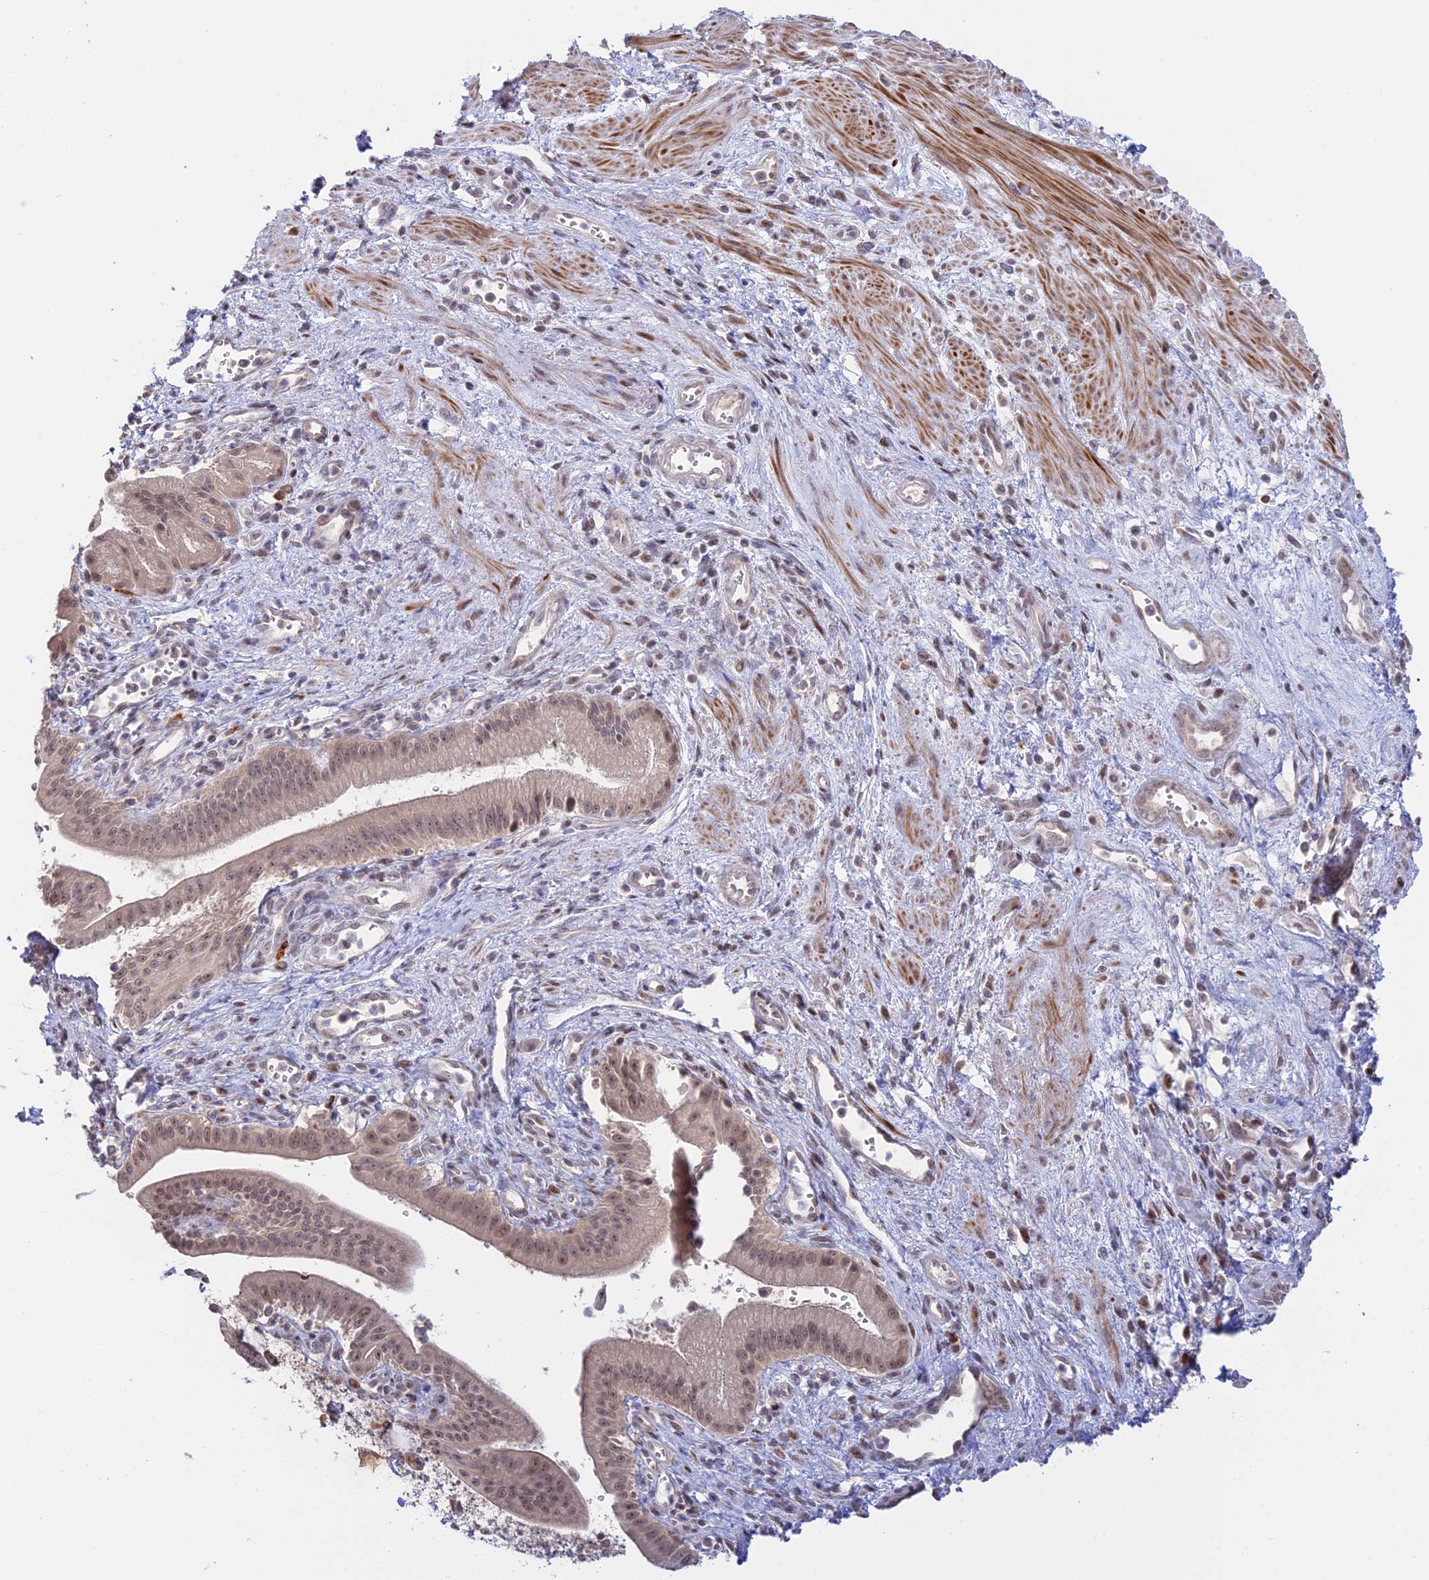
{"staining": {"intensity": "weak", "quantity": "25%-75%", "location": "nuclear"}, "tissue": "pancreatic cancer", "cell_type": "Tumor cells", "image_type": "cancer", "snomed": [{"axis": "morphology", "description": "Adenocarcinoma, NOS"}, {"axis": "topography", "description": "Pancreas"}], "caption": "An image of human pancreatic cancer stained for a protein demonstrates weak nuclear brown staining in tumor cells.", "gene": "GSKIP", "patient": {"sex": "male", "age": 78}}